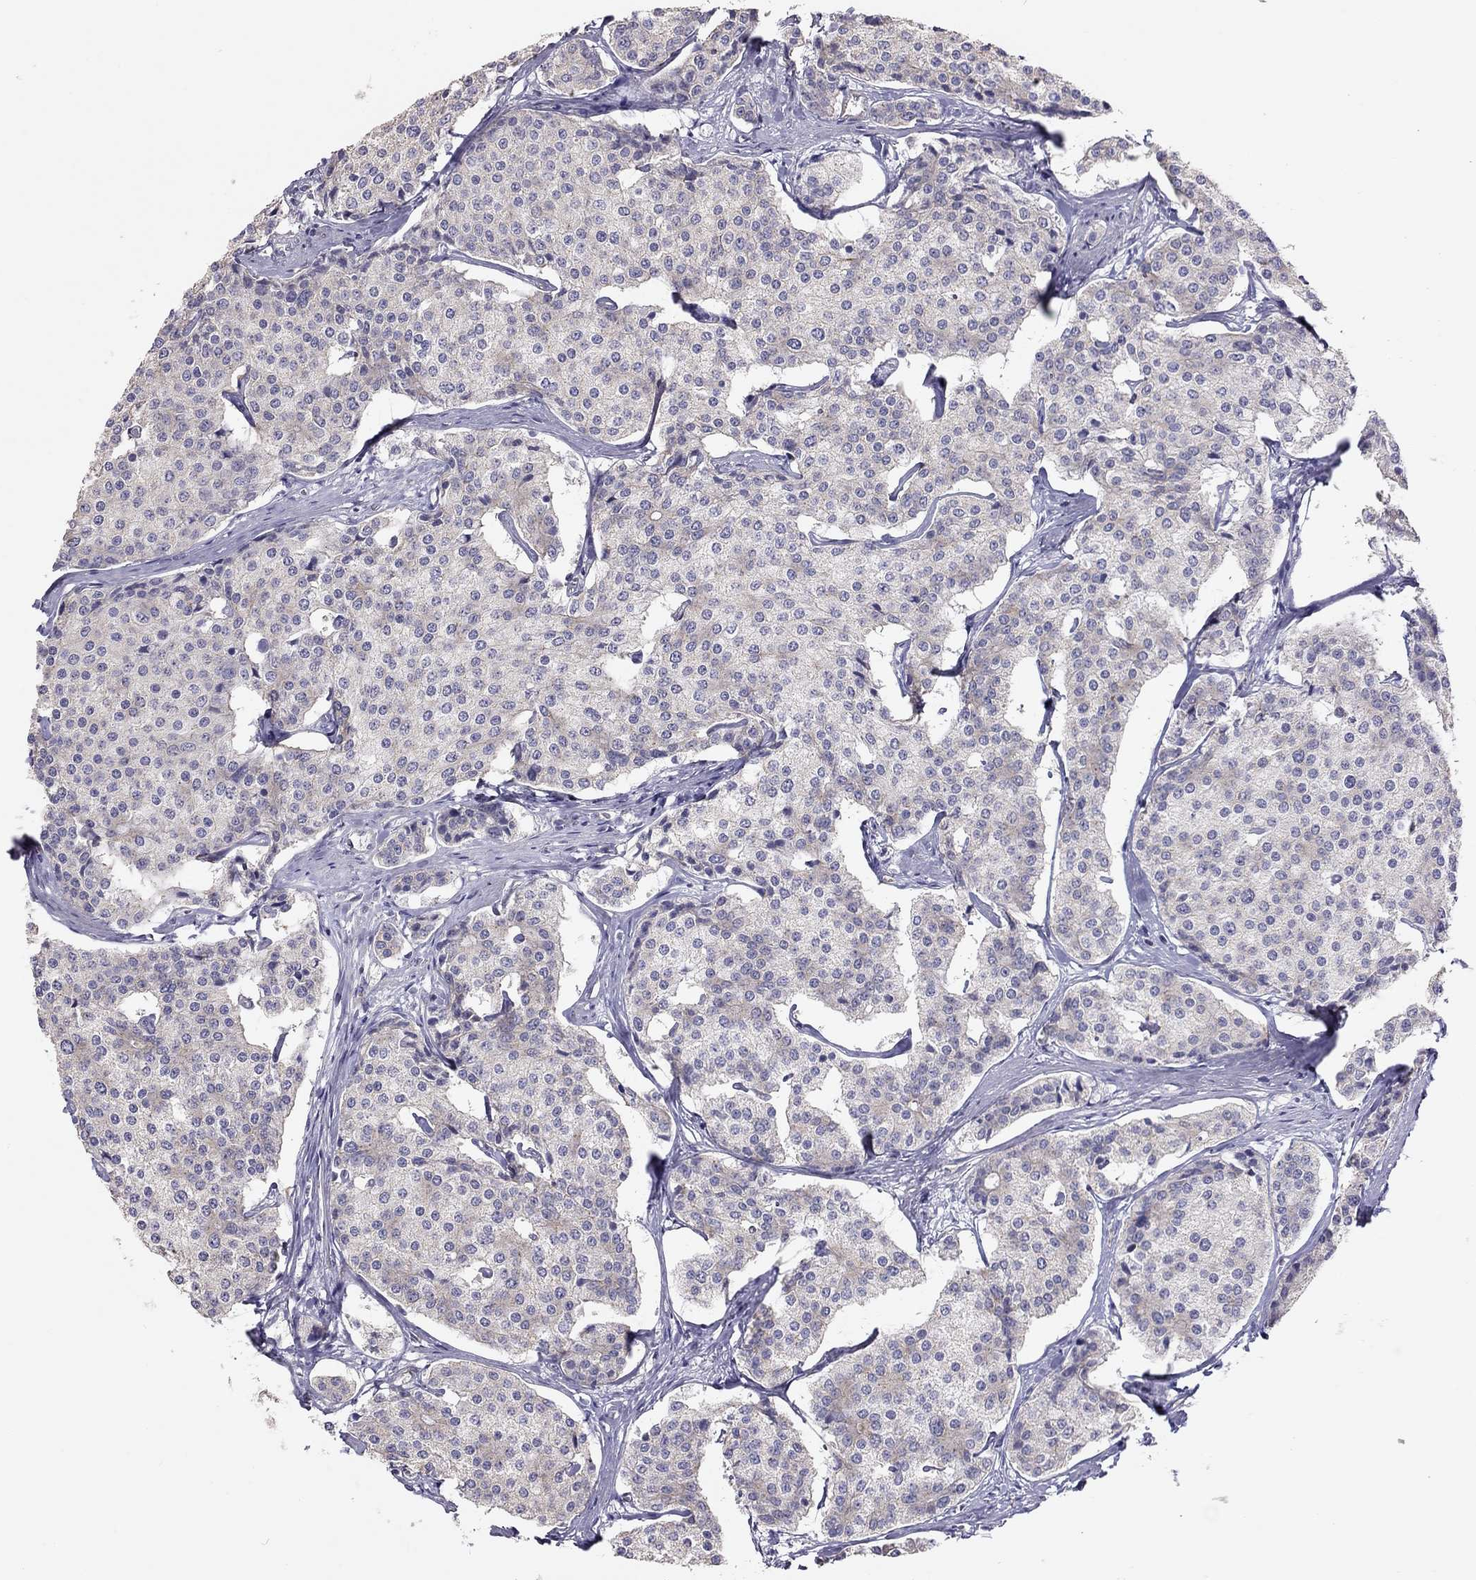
{"staining": {"intensity": "negative", "quantity": "none", "location": "none"}, "tissue": "carcinoid", "cell_type": "Tumor cells", "image_type": "cancer", "snomed": [{"axis": "morphology", "description": "Carcinoid, malignant, NOS"}, {"axis": "topography", "description": "Small intestine"}], "caption": "An immunohistochemistry (IHC) micrograph of carcinoid is shown. There is no staining in tumor cells of carcinoid.", "gene": "LRIT3", "patient": {"sex": "female", "age": 65}}